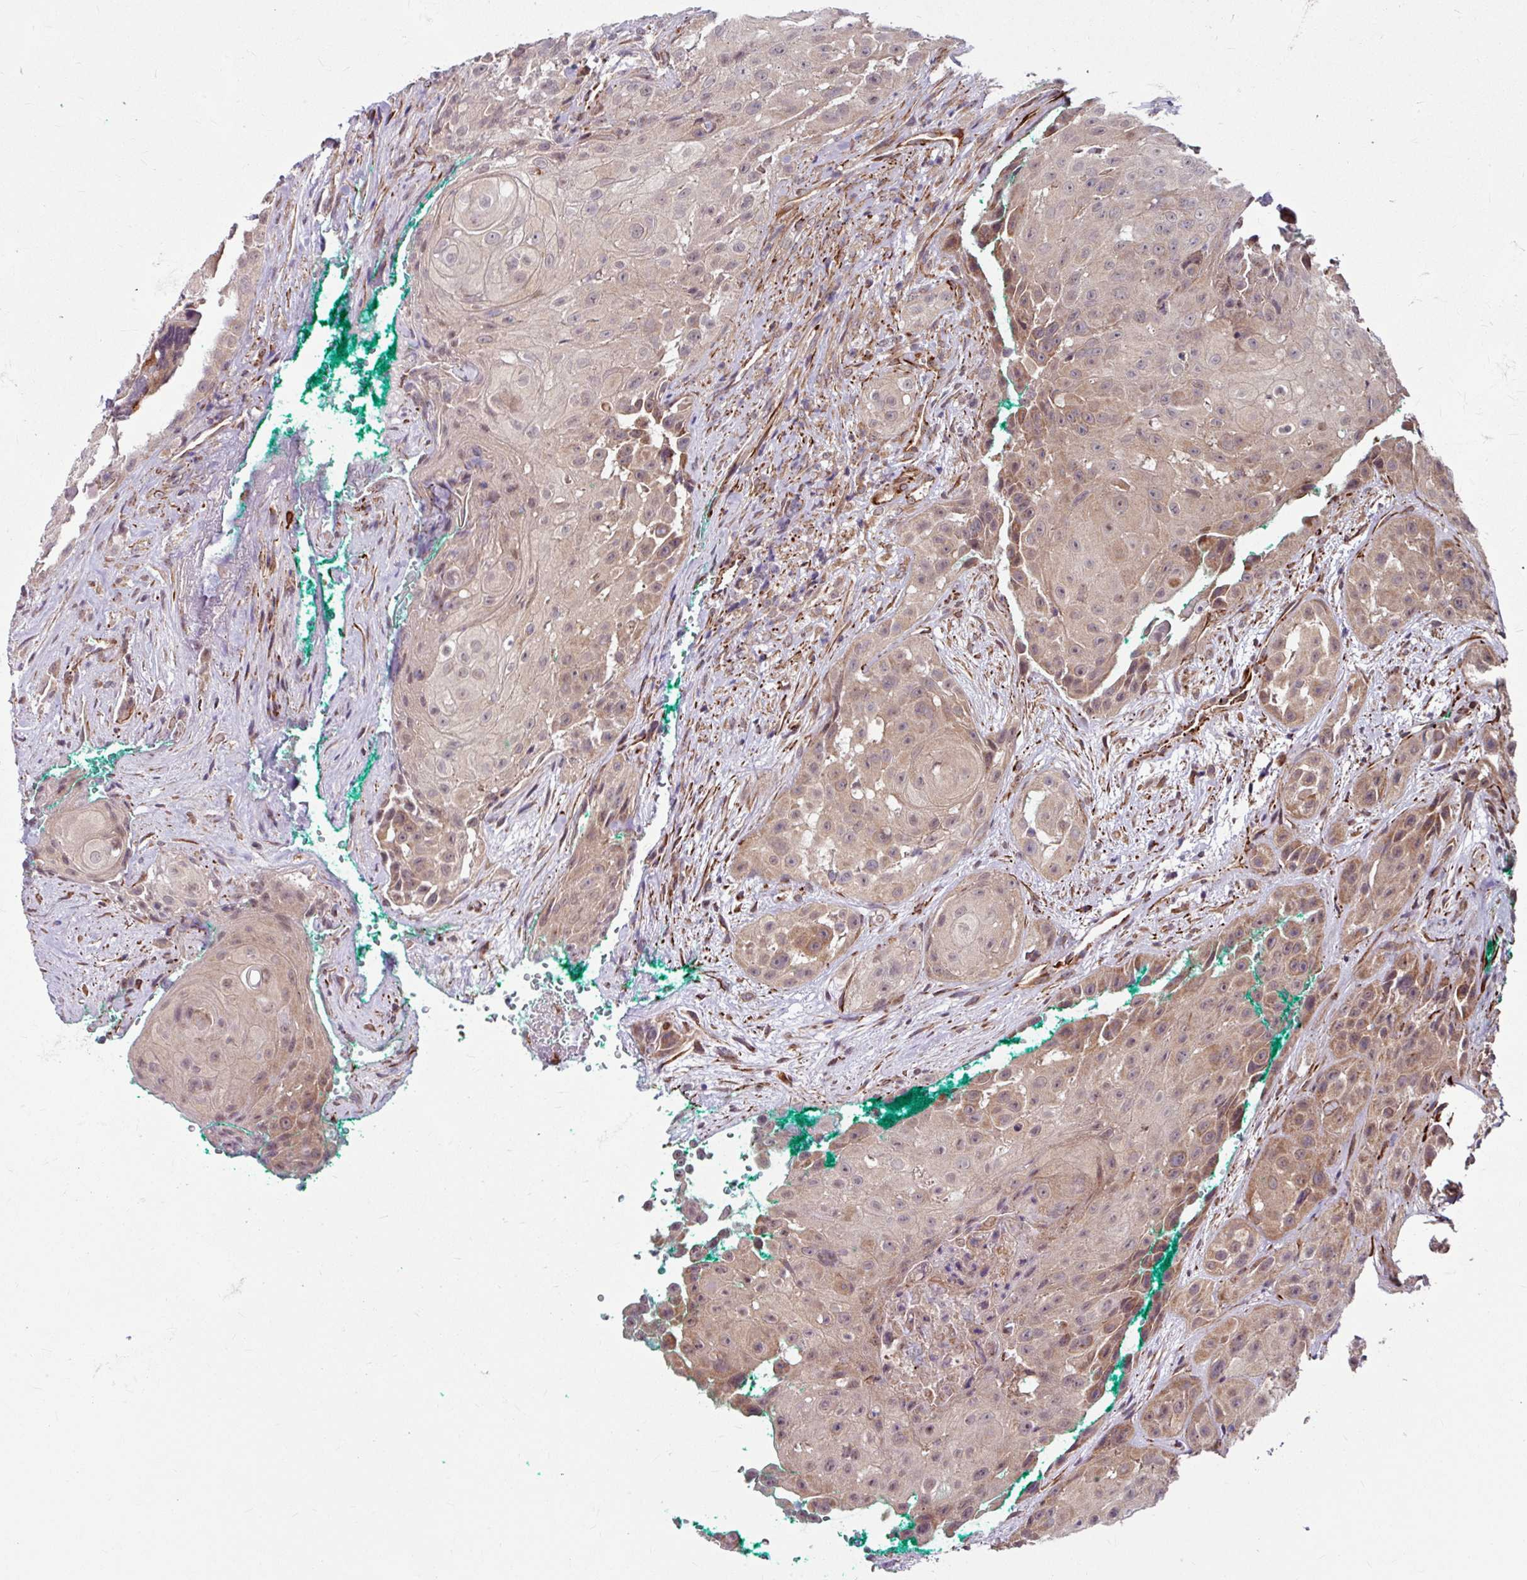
{"staining": {"intensity": "weak", "quantity": "25%-75%", "location": "cytoplasmic/membranous"}, "tissue": "head and neck cancer", "cell_type": "Tumor cells", "image_type": "cancer", "snomed": [{"axis": "morphology", "description": "Squamous cell carcinoma, NOS"}, {"axis": "topography", "description": "Head-Neck"}], "caption": "The immunohistochemical stain highlights weak cytoplasmic/membranous staining in tumor cells of head and neck squamous cell carcinoma tissue.", "gene": "DAAM2", "patient": {"sex": "male", "age": 83}}